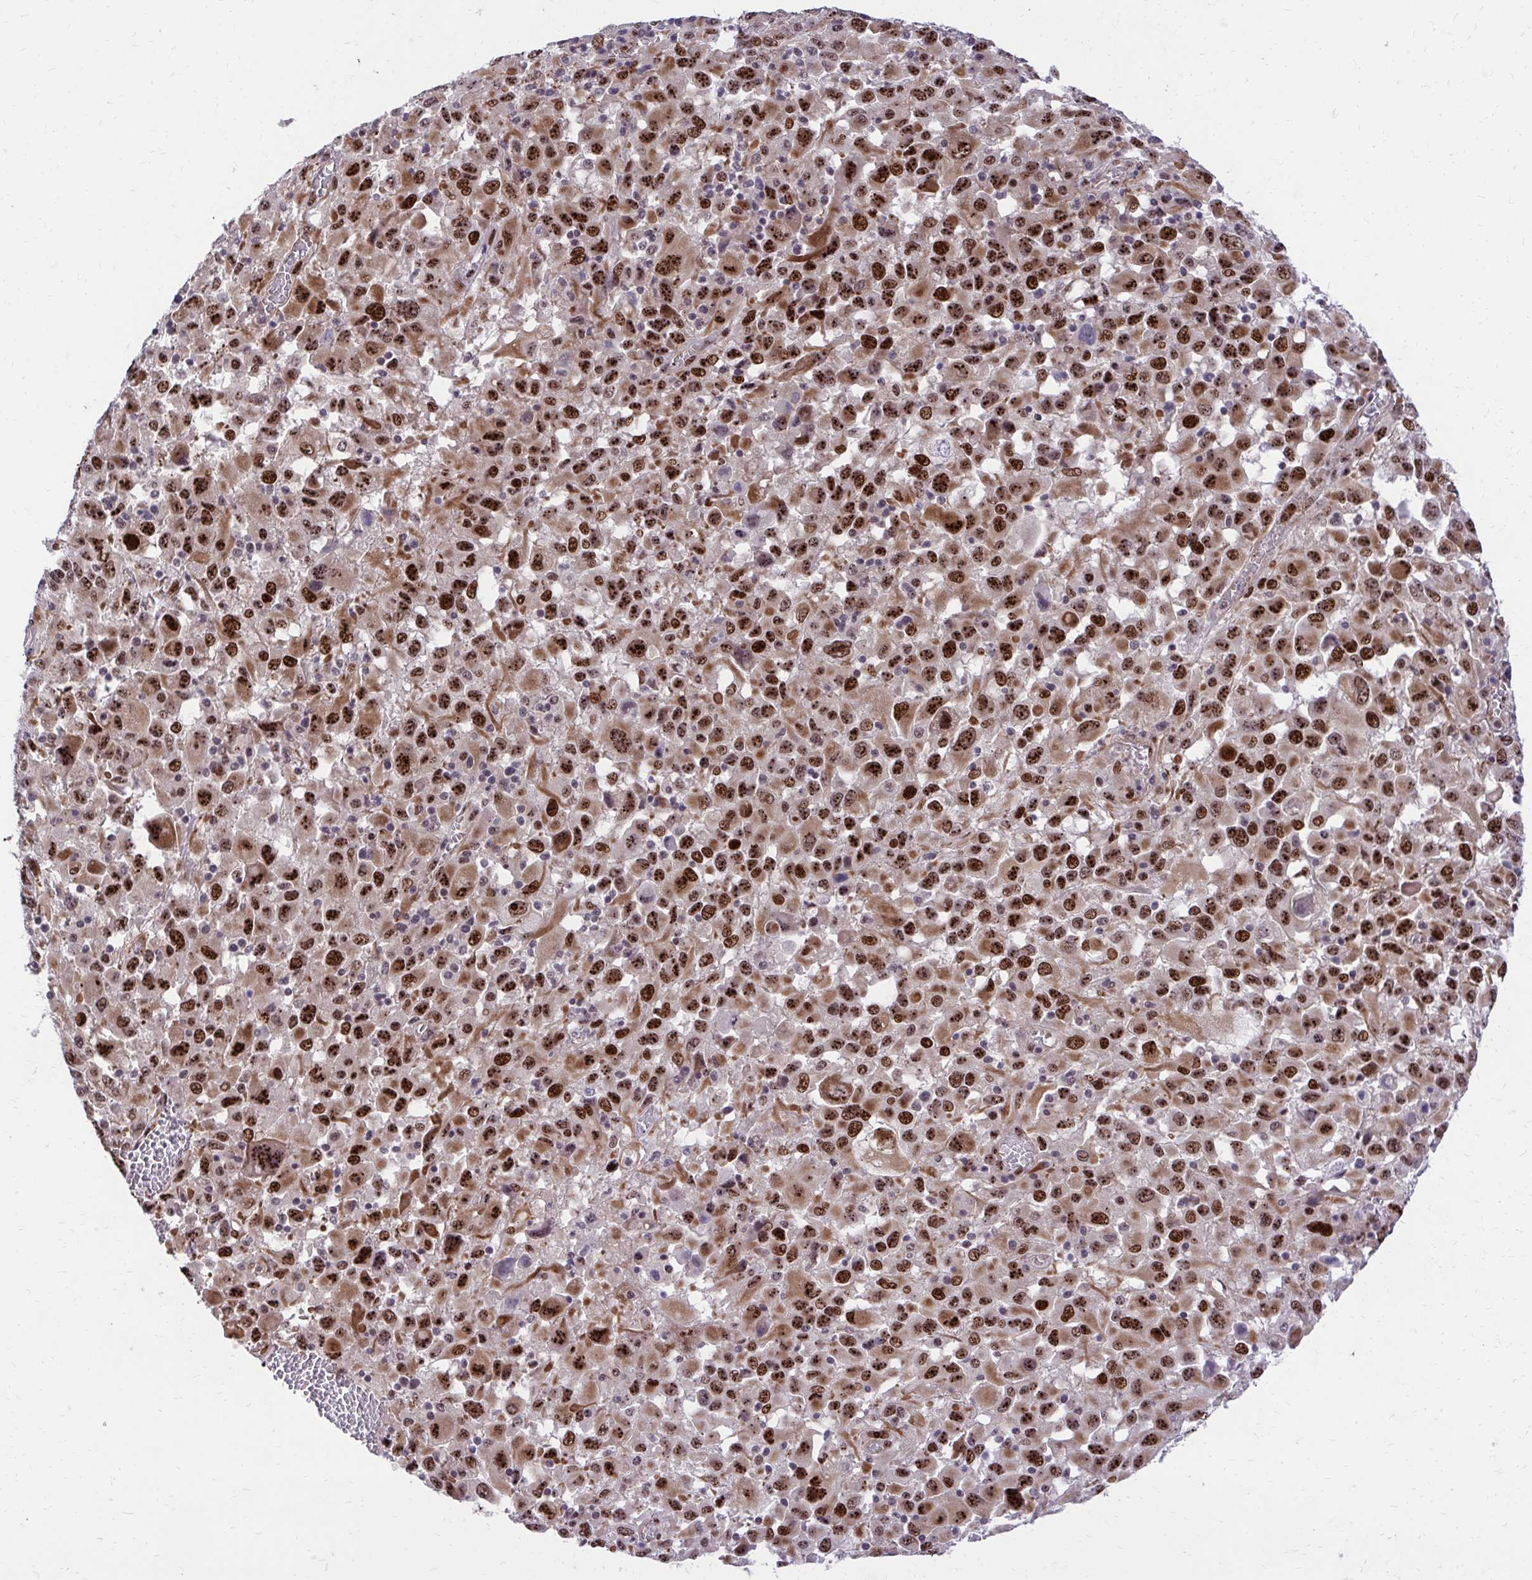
{"staining": {"intensity": "strong", "quantity": ">75%", "location": "cytoplasmic/membranous,nuclear"}, "tissue": "melanoma", "cell_type": "Tumor cells", "image_type": "cancer", "snomed": [{"axis": "morphology", "description": "Malignant melanoma, Metastatic site"}, {"axis": "topography", "description": "Soft tissue"}], "caption": "Tumor cells reveal high levels of strong cytoplasmic/membranous and nuclear expression in approximately >75% of cells in human melanoma.", "gene": "HOXA4", "patient": {"sex": "male", "age": 50}}